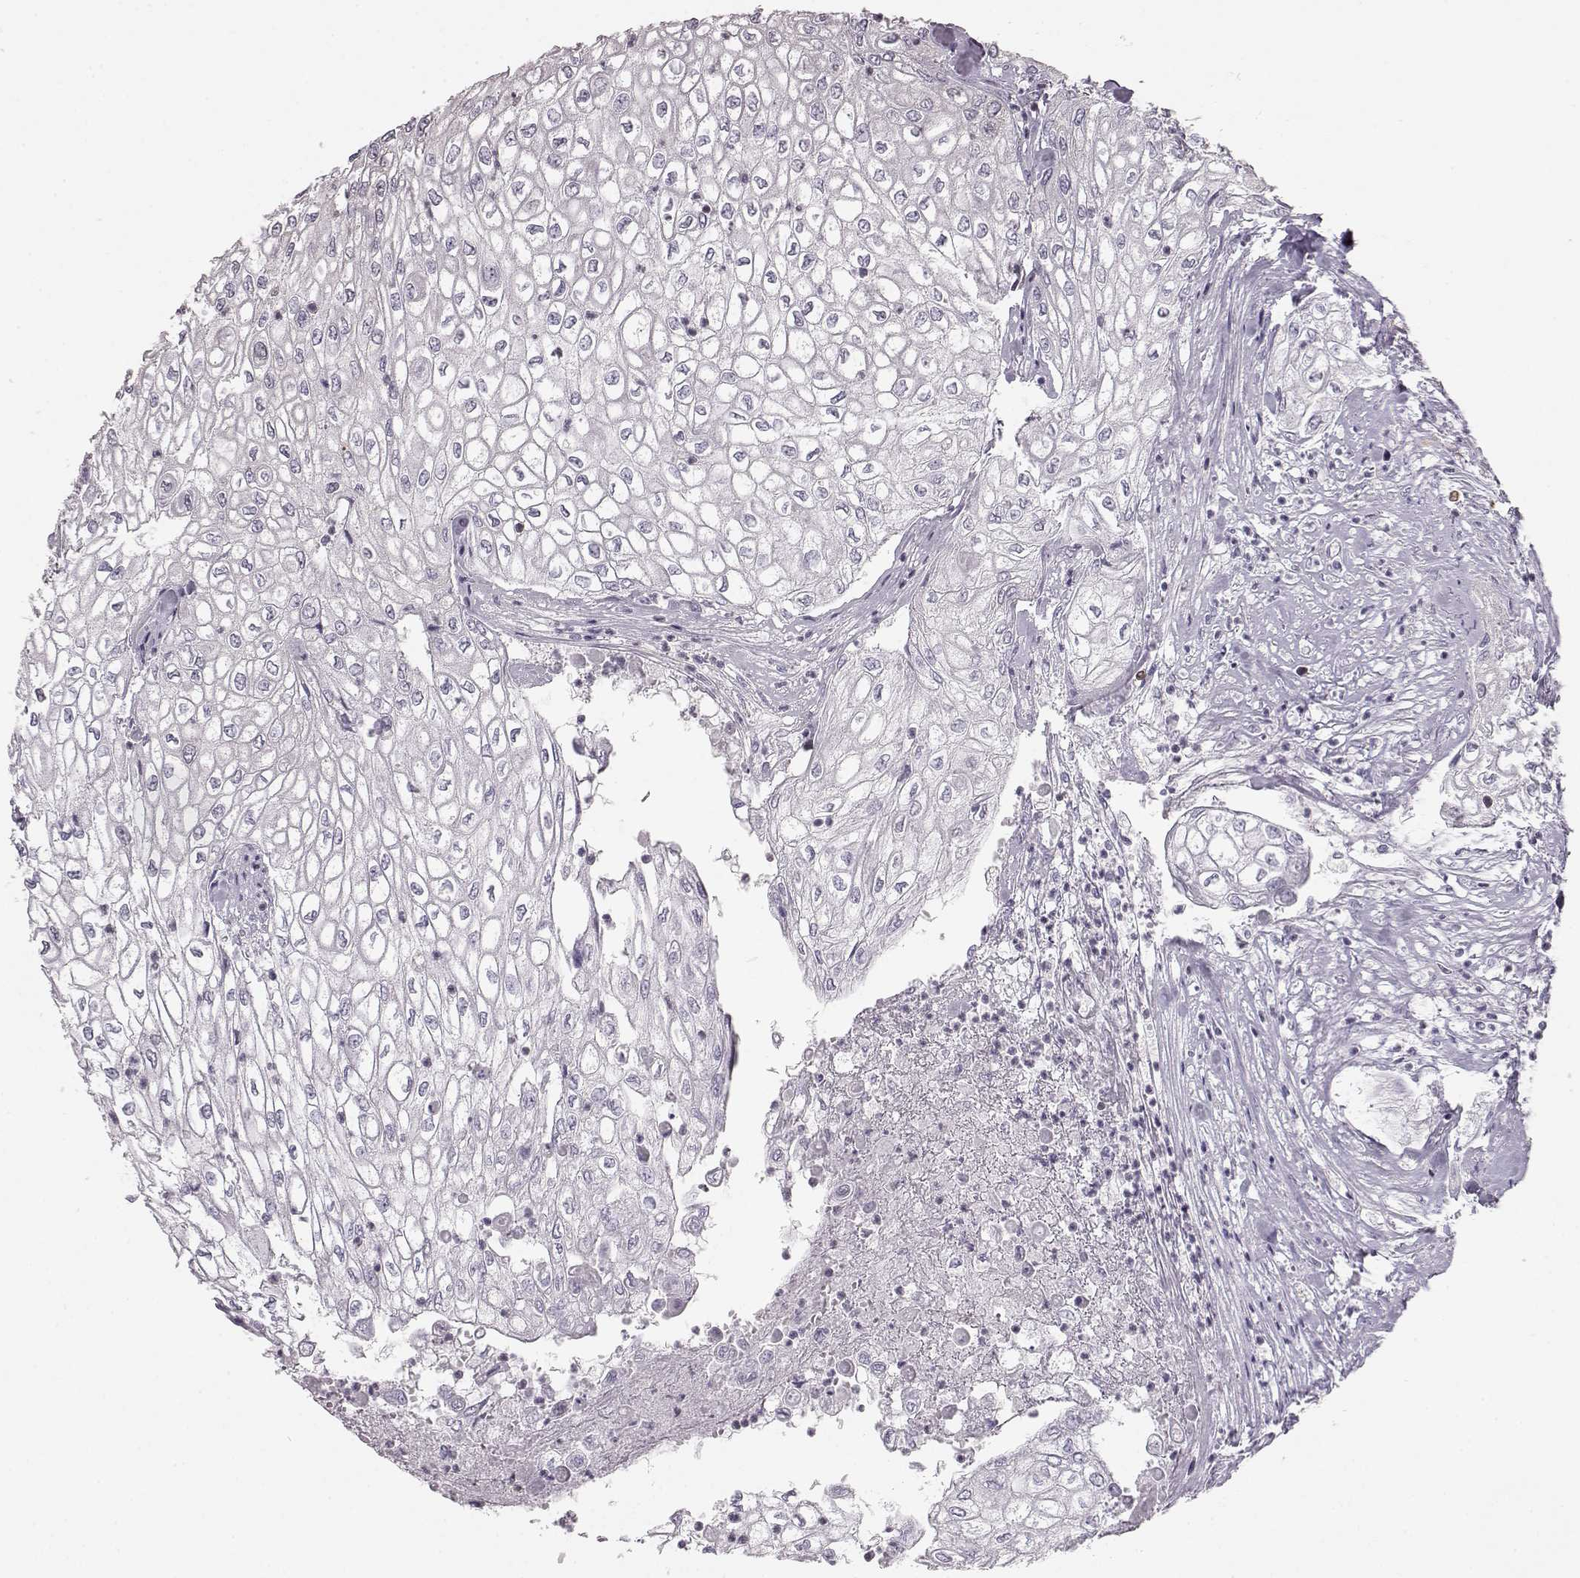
{"staining": {"intensity": "weak", "quantity": "<25%", "location": "cytoplasmic/membranous"}, "tissue": "urothelial cancer", "cell_type": "Tumor cells", "image_type": "cancer", "snomed": [{"axis": "morphology", "description": "Urothelial carcinoma, High grade"}, {"axis": "topography", "description": "Urinary bladder"}], "caption": "This is an IHC histopathology image of urothelial carcinoma (high-grade). There is no staining in tumor cells.", "gene": "ELOVL5", "patient": {"sex": "male", "age": 62}}